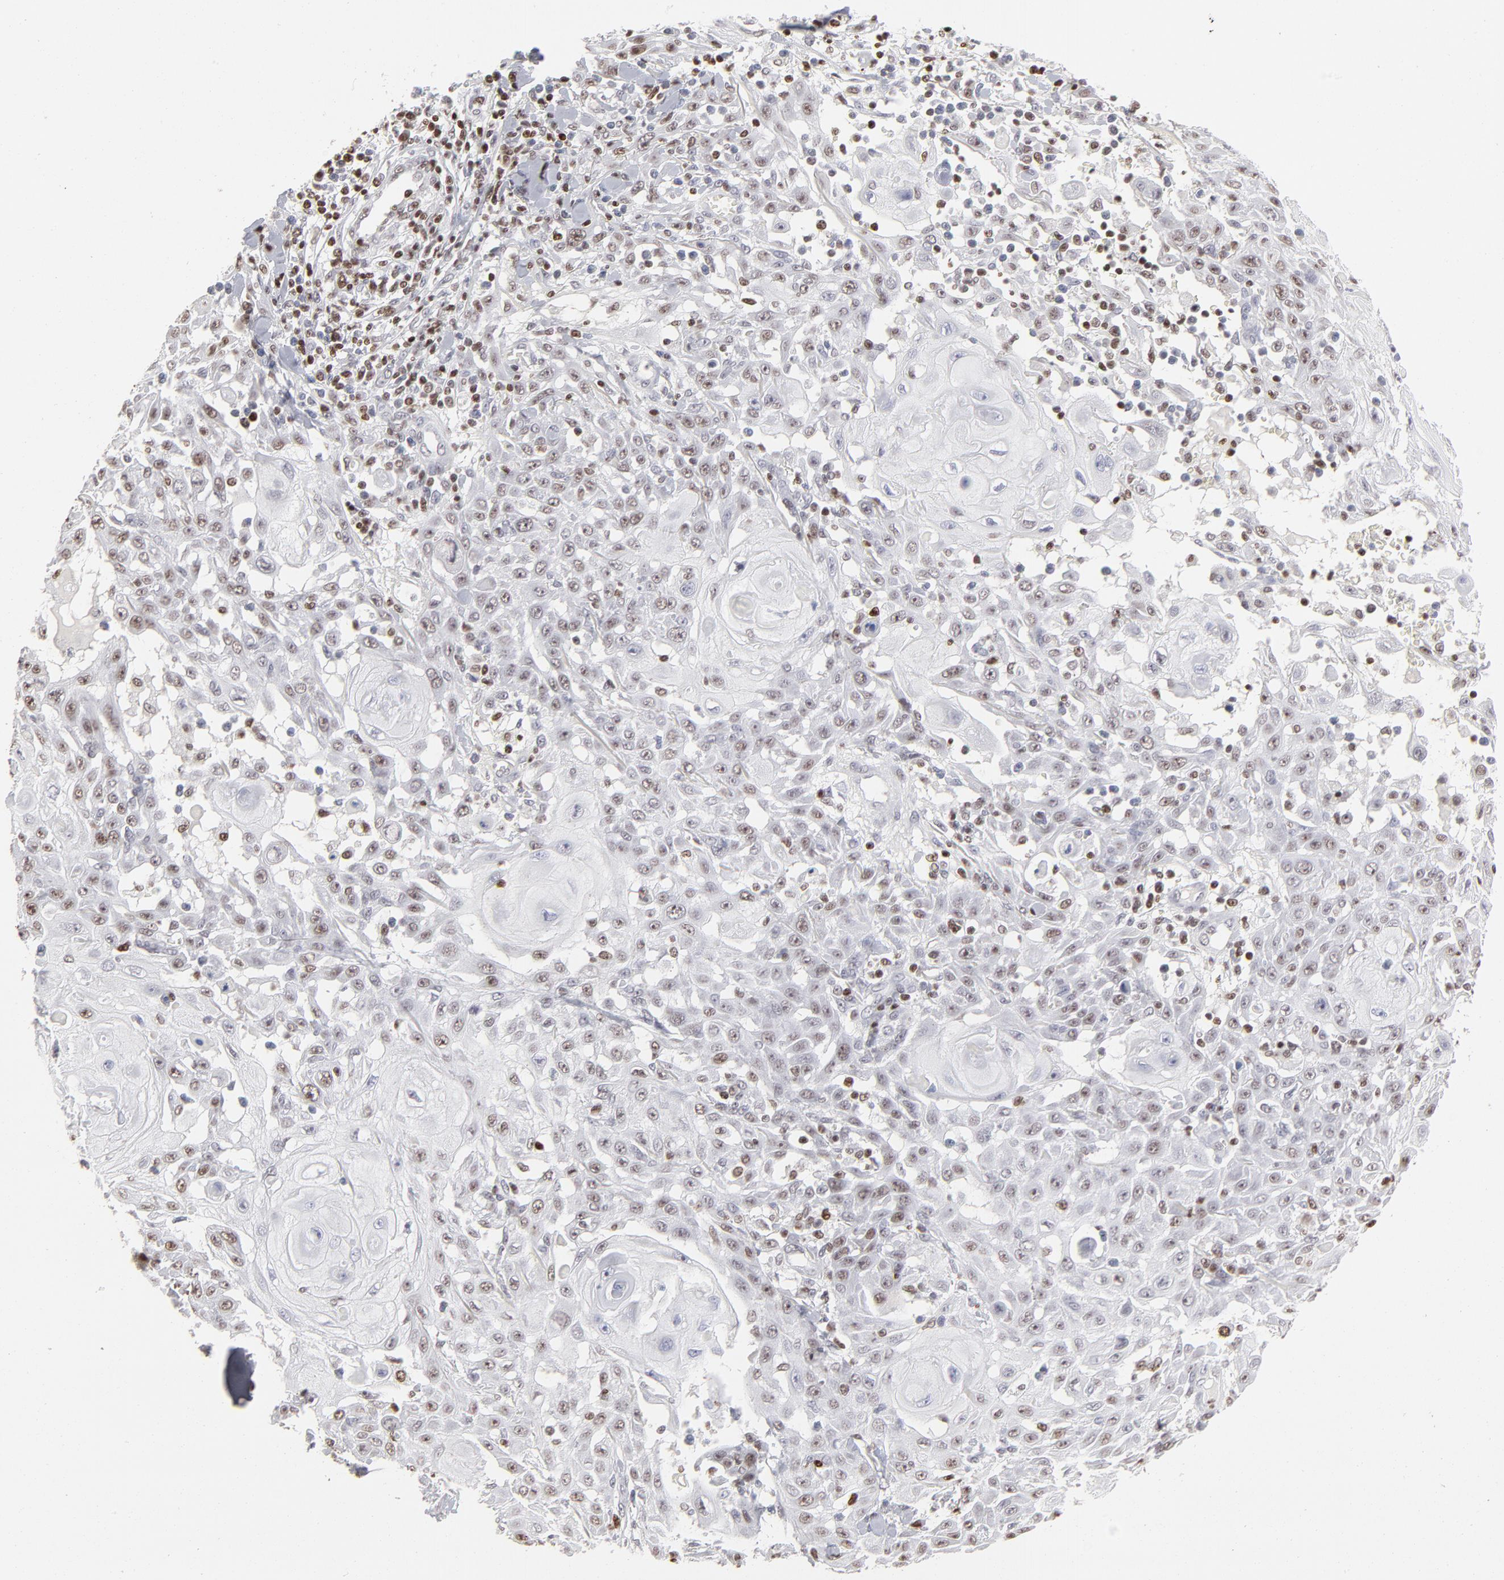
{"staining": {"intensity": "weak", "quantity": "<25%", "location": "nuclear"}, "tissue": "skin cancer", "cell_type": "Tumor cells", "image_type": "cancer", "snomed": [{"axis": "morphology", "description": "Squamous cell carcinoma, NOS"}, {"axis": "topography", "description": "Skin"}], "caption": "Tumor cells show no significant protein positivity in squamous cell carcinoma (skin).", "gene": "PARP1", "patient": {"sex": "male", "age": 24}}